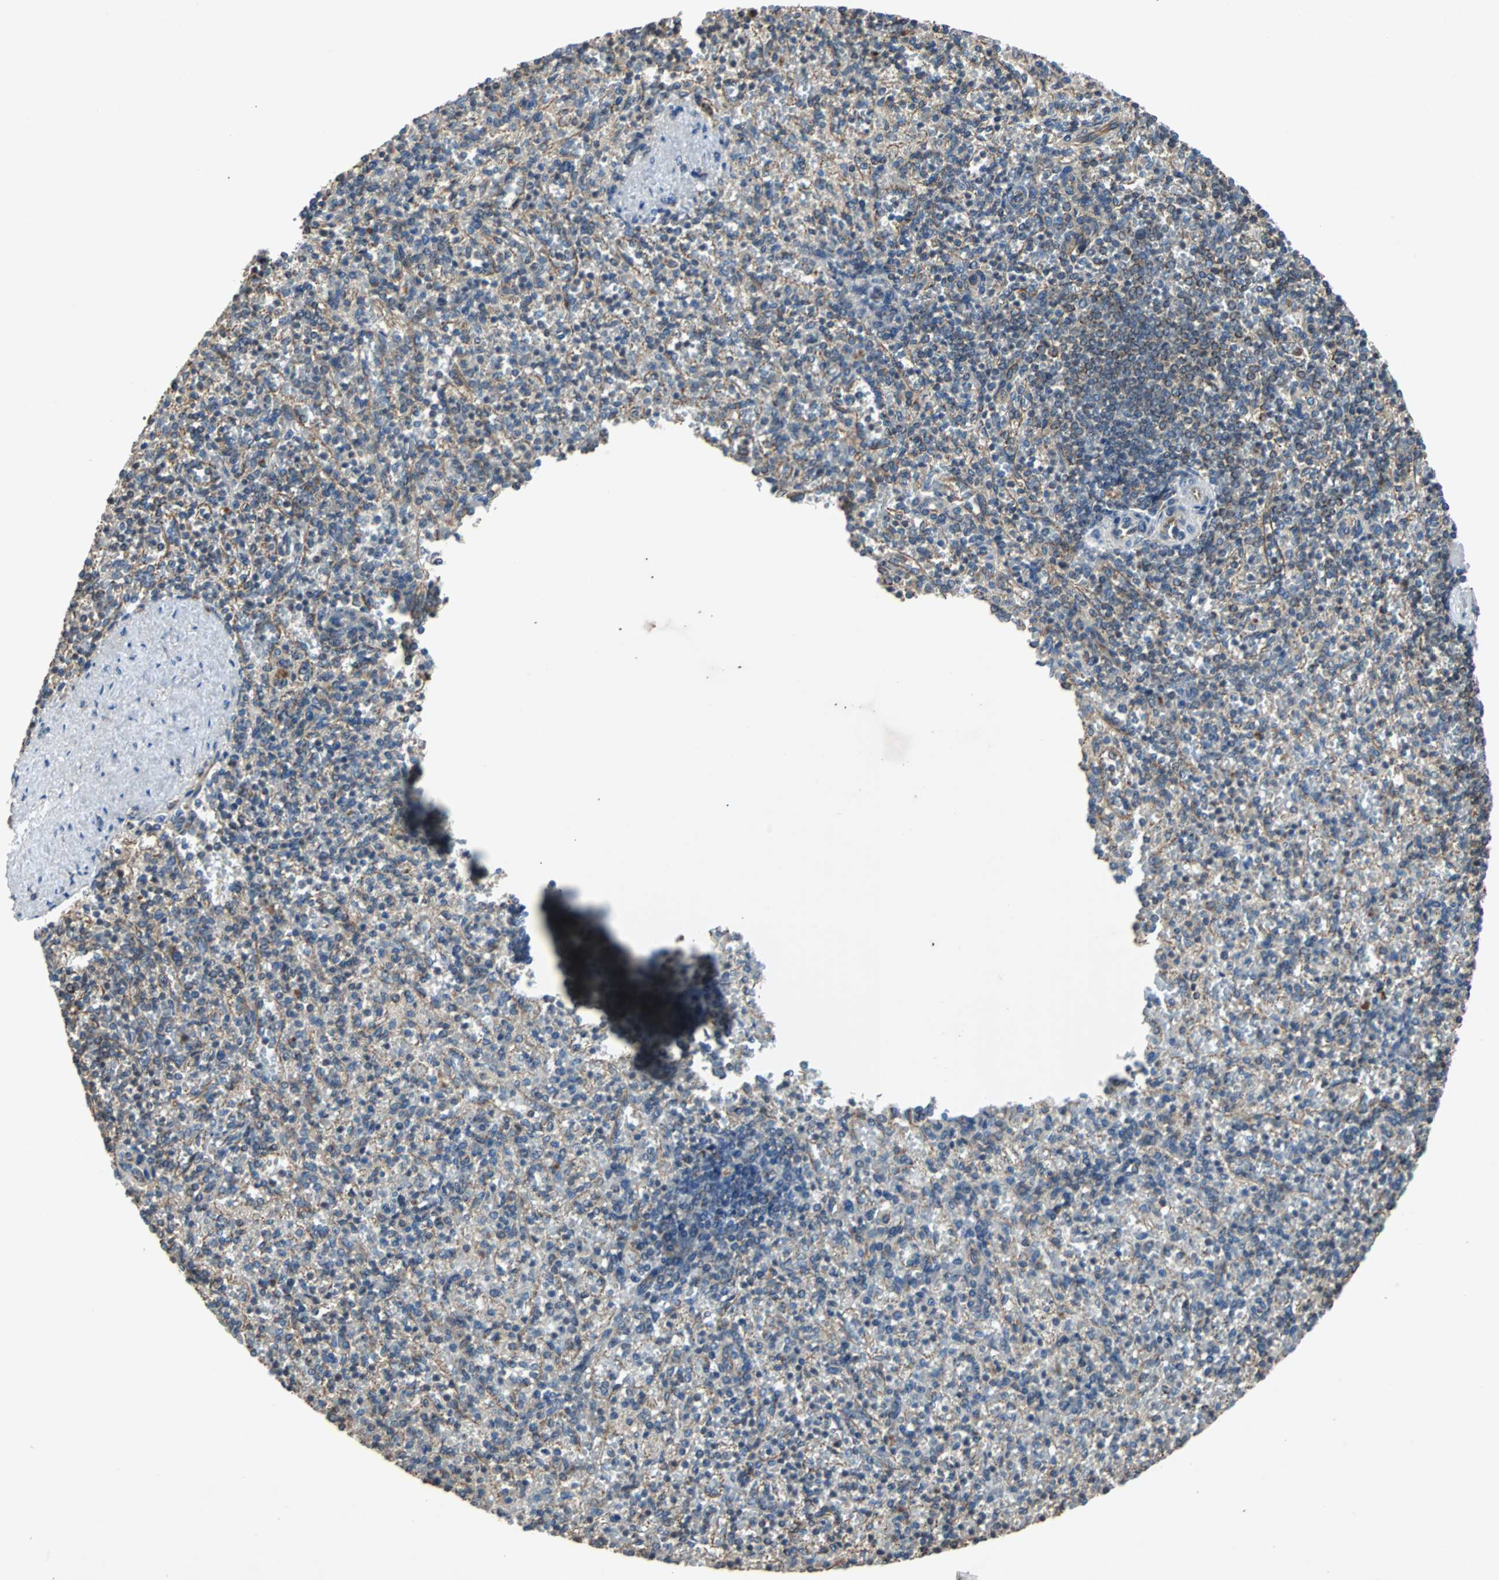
{"staining": {"intensity": "weak", "quantity": "<25%", "location": "cytoplasmic/membranous"}, "tissue": "spleen", "cell_type": "Cells in red pulp", "image_type": "normal", "snomed": [{"axis": "morphology", "description": "Normal tissue, NOS"}, {"axis": "topography", "description": "Spleen"}], "caption": "A histopathology image of spleen stained for a protein displays no brown staining in cells in red pulp.", "gene": "ACTR3", "patient": {"sex": "female", "age": 74}}